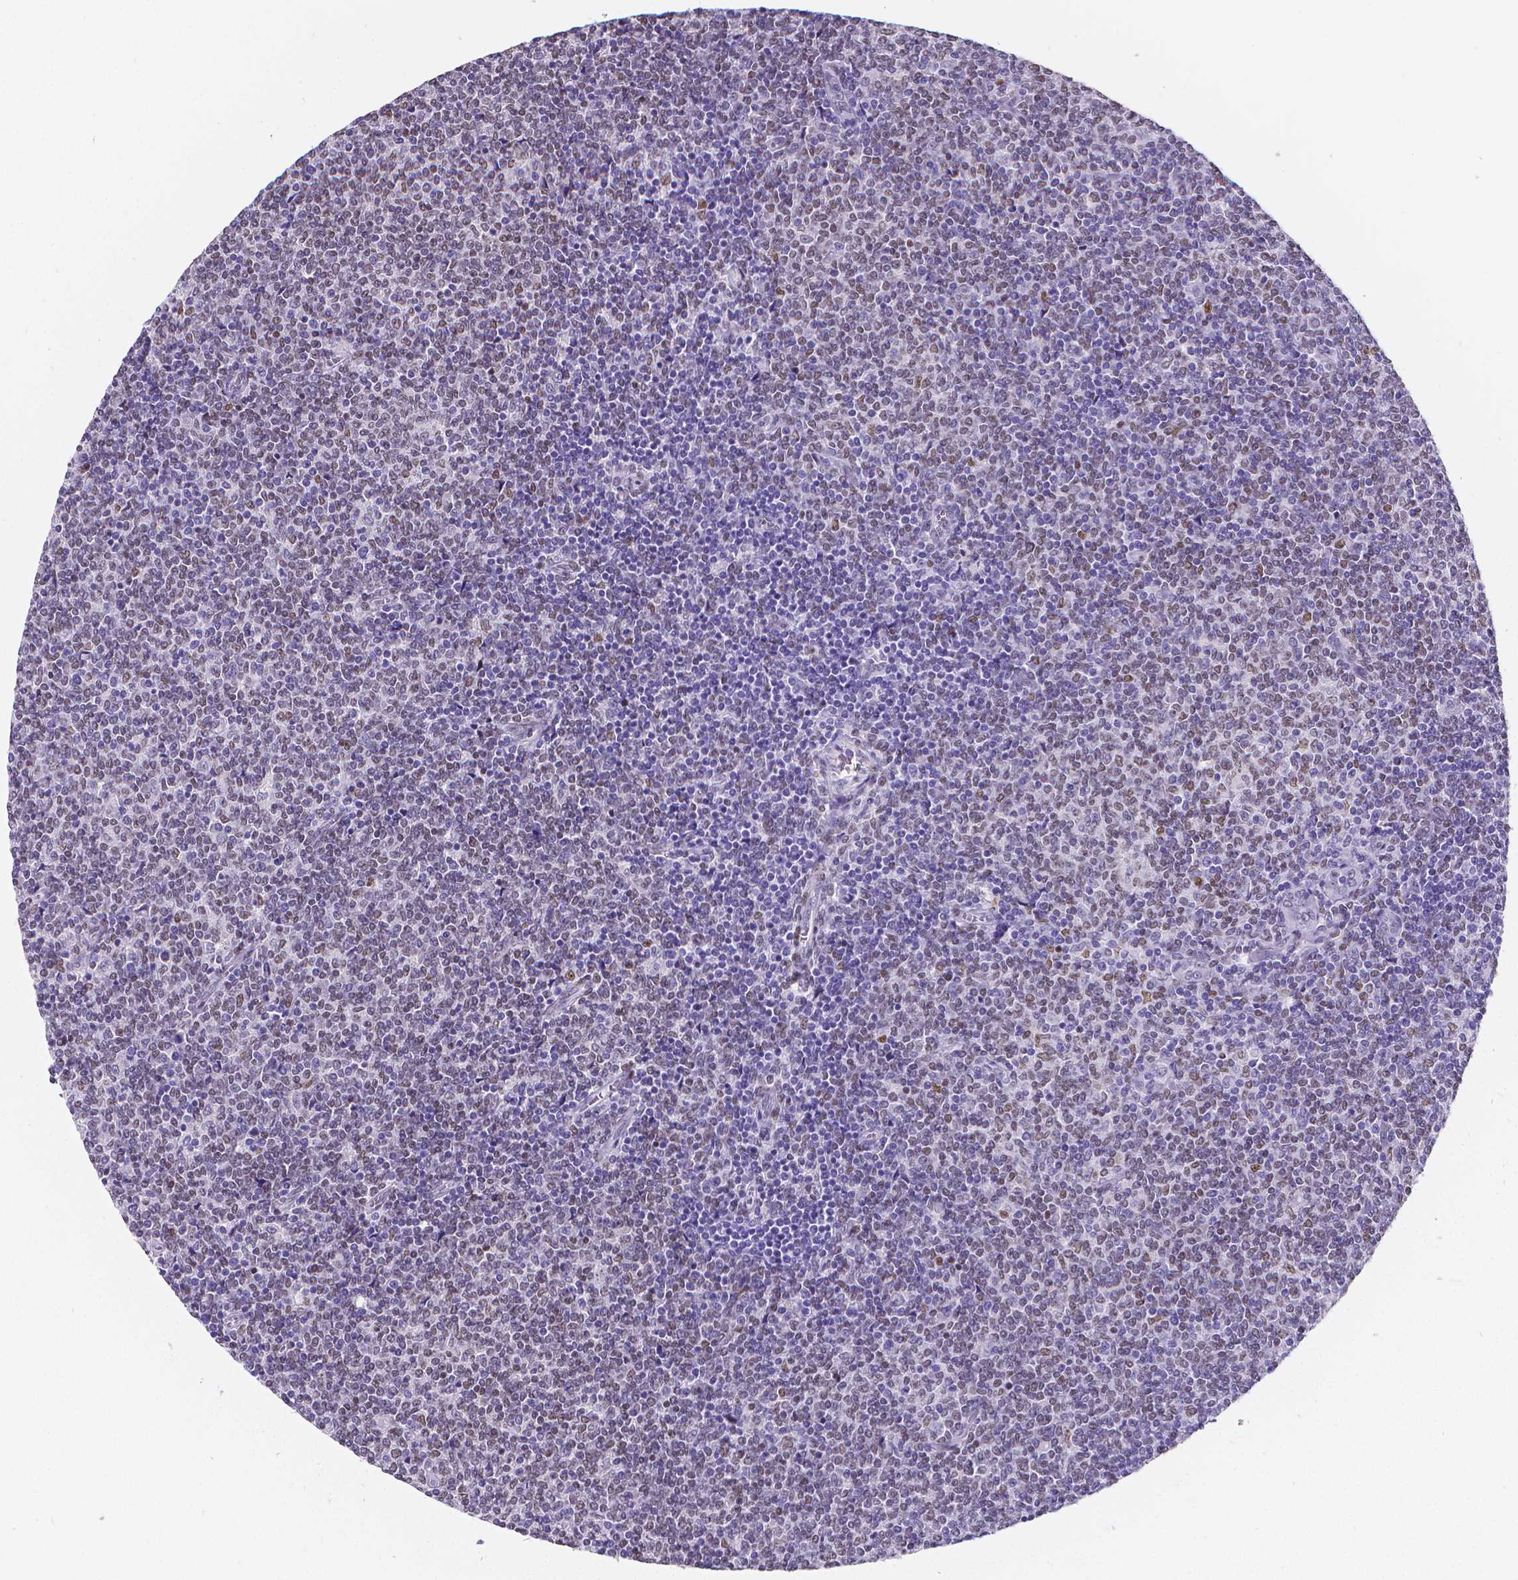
{"staining": {"intensity": "weak", "quantity": "25%-75%", "location": "nuclear"}, "tissue": "lymphoma", "cell_type": "Tumor cells", "image_type": "cancer", "snomed": [{"axis": "morphology", "description": "Malignant lymphoma, non-Hodgkin's type, Low grade"}, {"axis": "topography", "description": "Lymph node"}], "caption": "Immunohistochemical staining of human low-grade malignant lymphoma, non-Hodgkin's type demonstrates low levels of weak nuclear staining in approximately 25%-75% of tumor cells.", "gene": "MEF2C", "patient": {"sex": "male", "age": 52}}